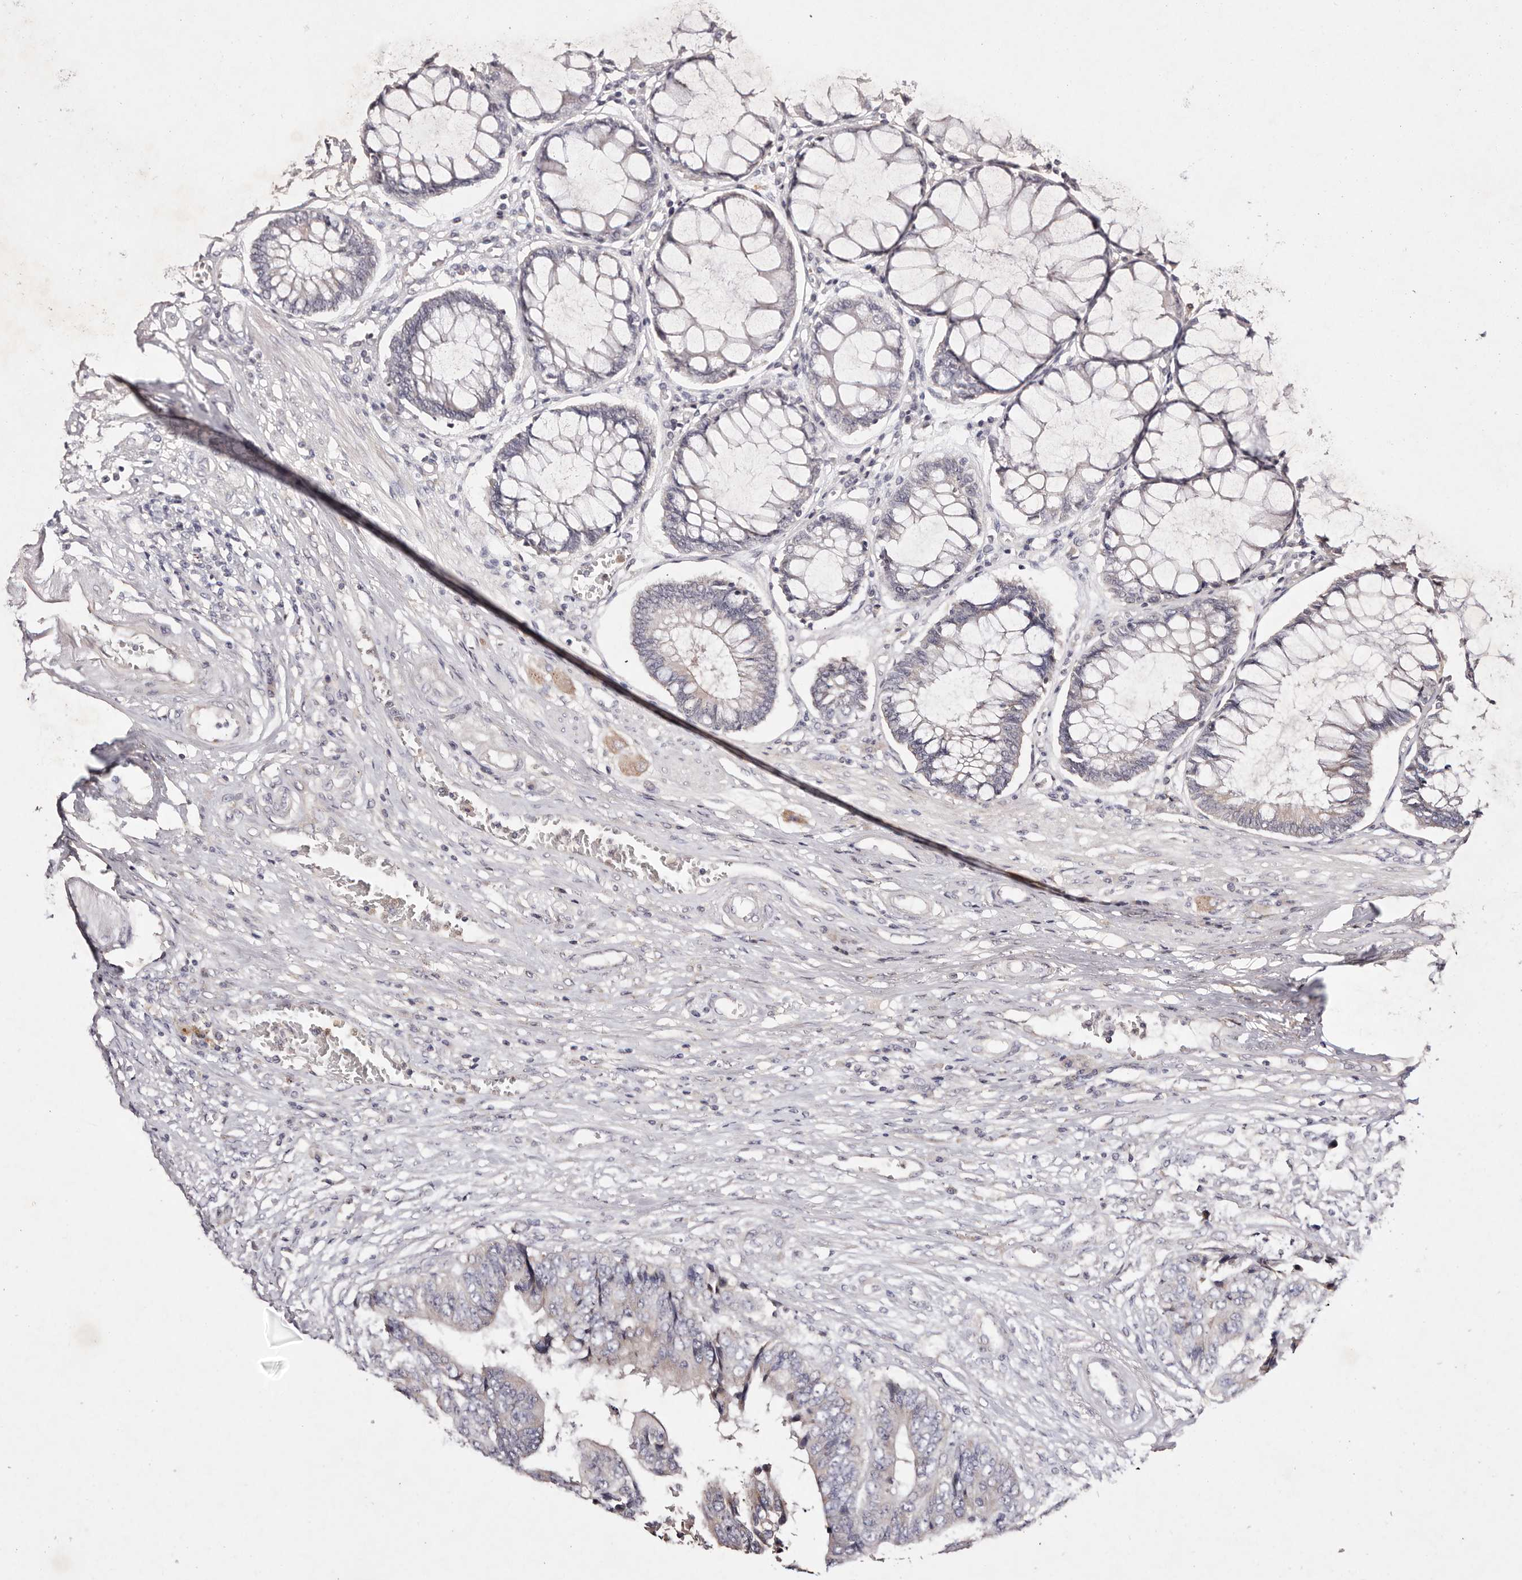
{"staining": {"intensity": "negative", "quantity": "none", "location": "none"}, "tissue": "colorectal cancer", "cell_type": "Tumor cells", "image_type": "cancer", "snomed": [{"axis": "morphology", "description": "Adenocarcinoma, NOS"}, {"axis": "topography", "description": "Rectum"}], "caption": "This is an IHC micrograph of adenocarcinoma (colorectal). There is no staining in tumor cells.", "gene": "TSC2", "patient": {"sex": "male", "age": 84}}